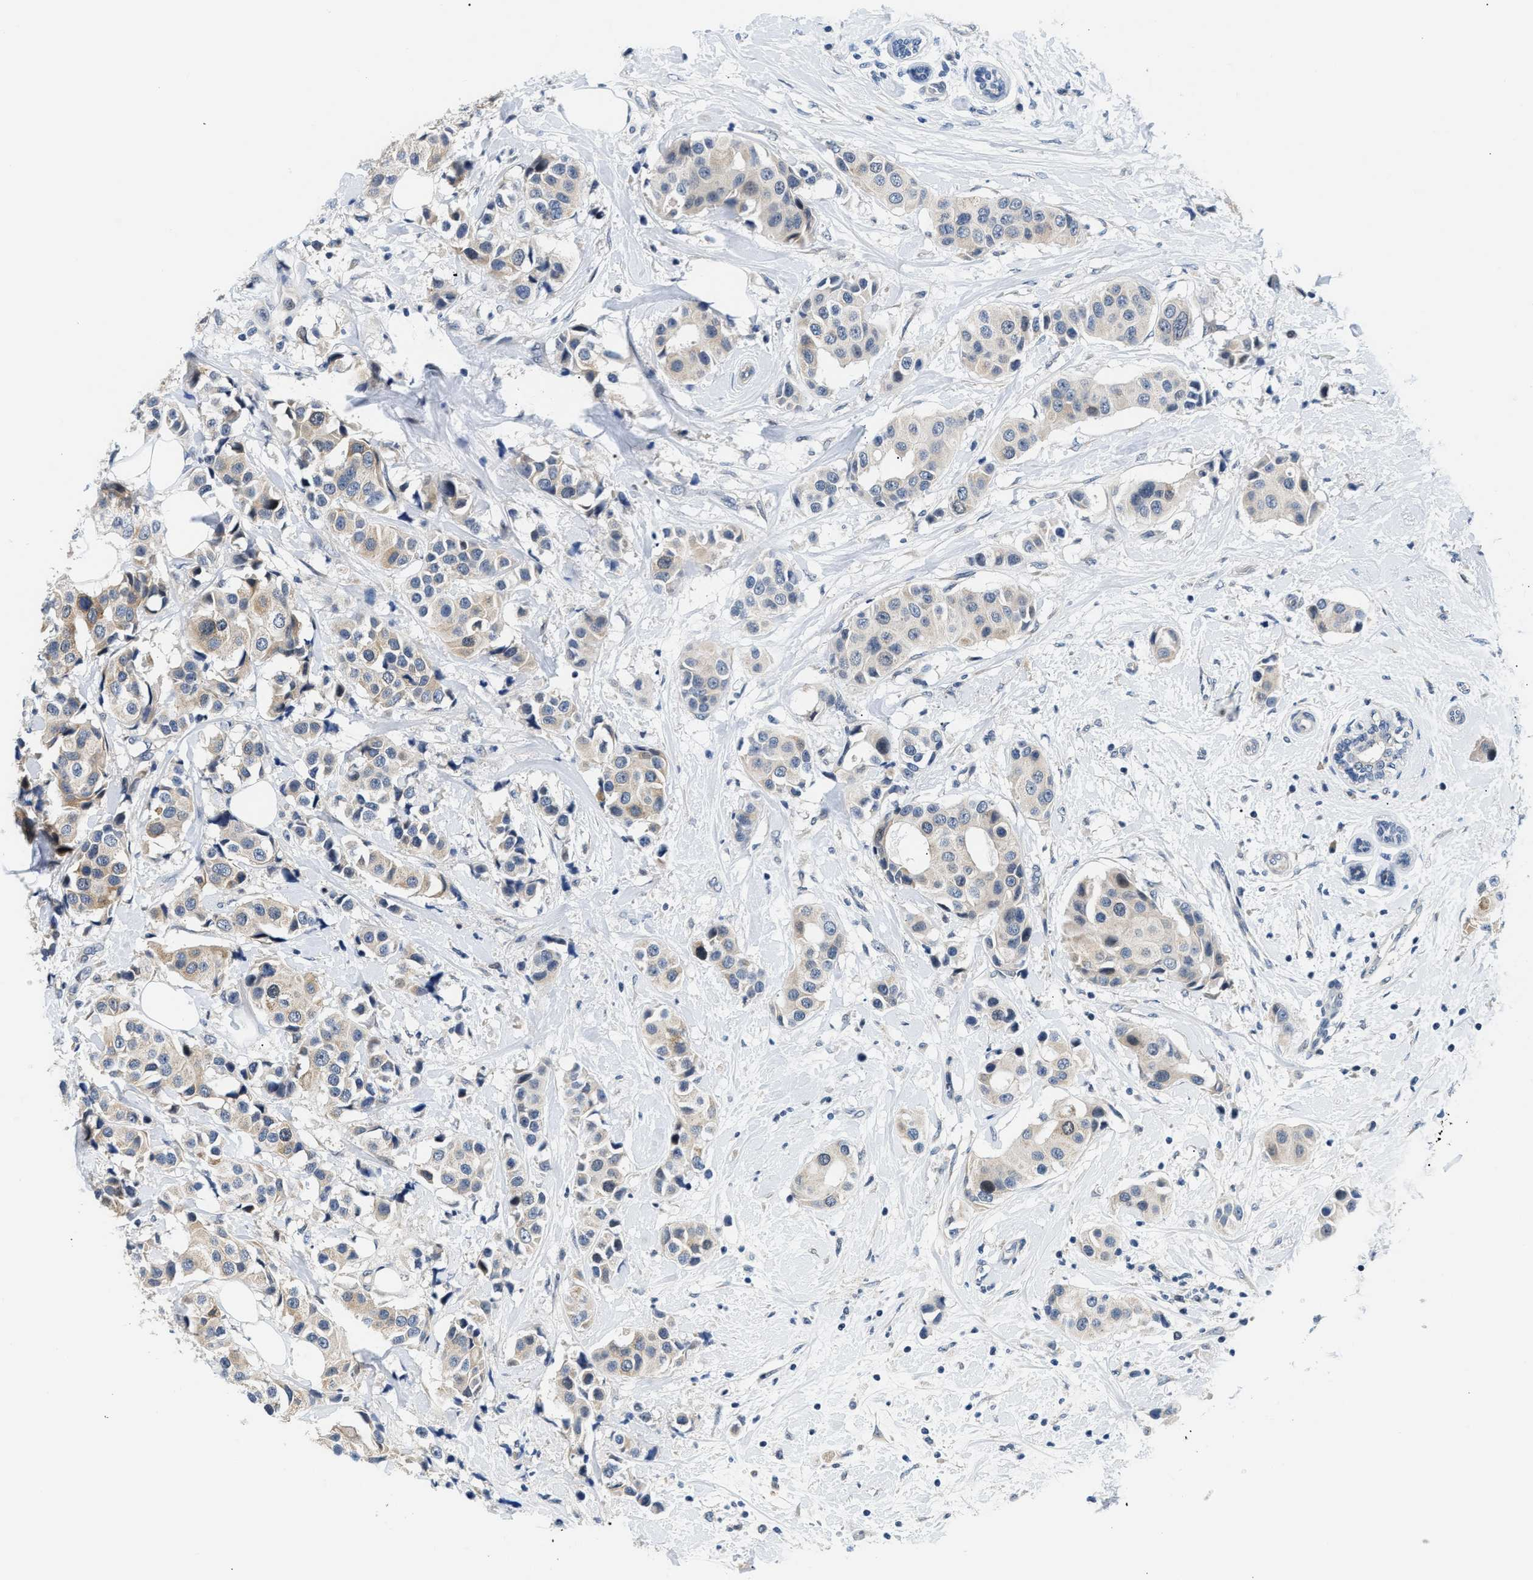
{"staining": {"intensity": "weak", "quantity": "<25%", "location": "cytoplasmic/membranous"}, "tissue": "breast cancer", "cell_type": "Tumor cells", "image_type": "cancer", "snomed": [{"axis": "morphology", "description": "Normal tissue, NOS"}, {"axis": "morphology", "description": "Duct carcinoma"}, {"axis": "topography", "description": "Breast"}], "caption": "This is a photomicrograph of immunohistochemistry (IHC) staining of breast cancer, which shows no positivity in tumor cells.", "gene": "CLGN", "patient": {"sex": "female", "age": 39}}